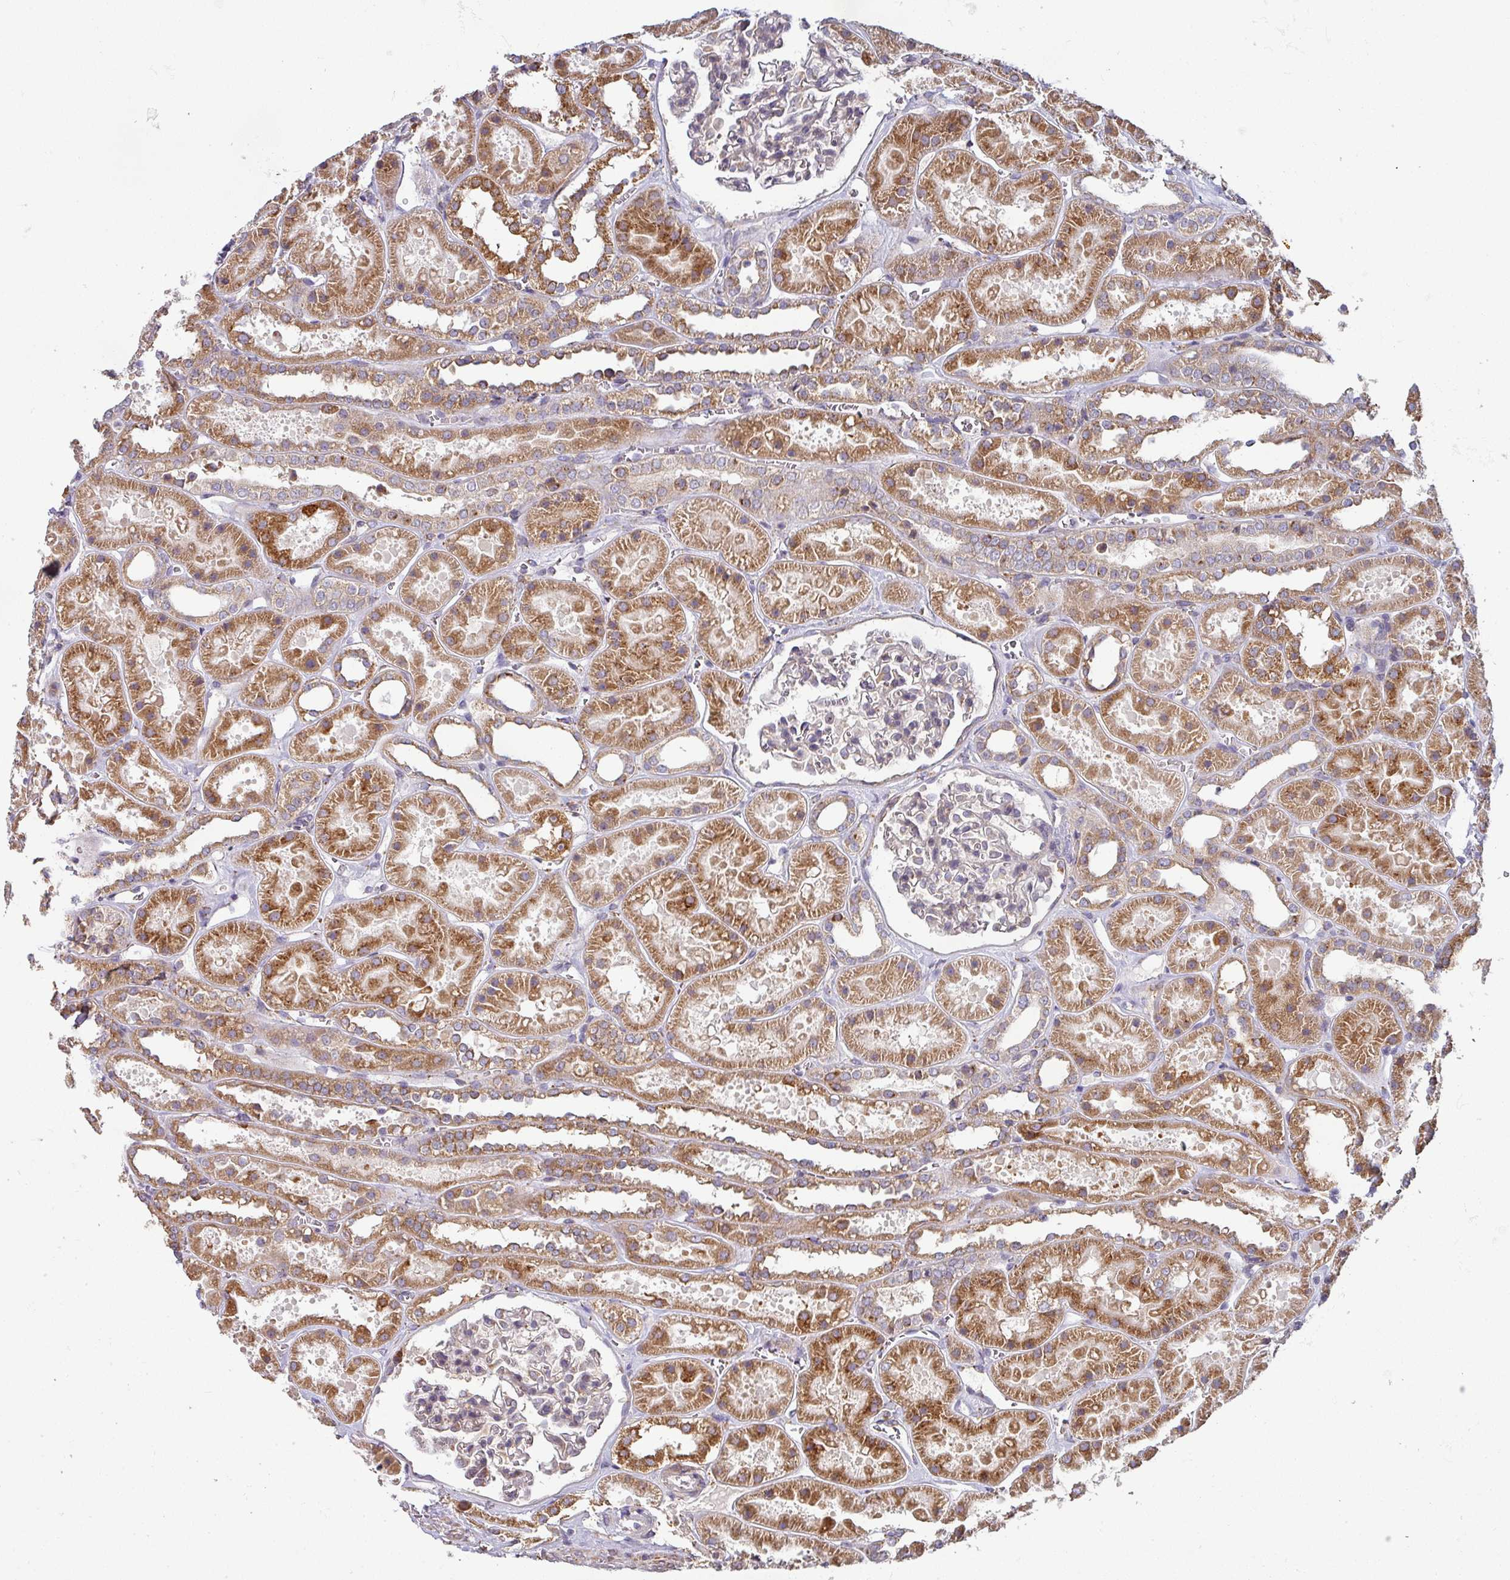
{"staining": {"intensity": "negative", "quantity": "none", "location": "none"}, "tissue": "kidney", "cell_type": "Cells in glomeruli", "image_type": "normal", "snomed": [{"axis": "morphology", "description": "Normal tissue, NOS"}, {"axis": "topography", "description": "Kidney"}], "caption": "IHC histopathology image of benign kidney stained for a protein (brown), which shows no staining in cells in glomeruli. The staining was performed using DAB (3,3'-diaminobenzidine) to visualize the protein expression in brown, while the nuclei were stained in blue with hematoxylin (Magnification: 20x).", "gene": "ZNF268", "patient": {"sex": "female", "age": 41}}